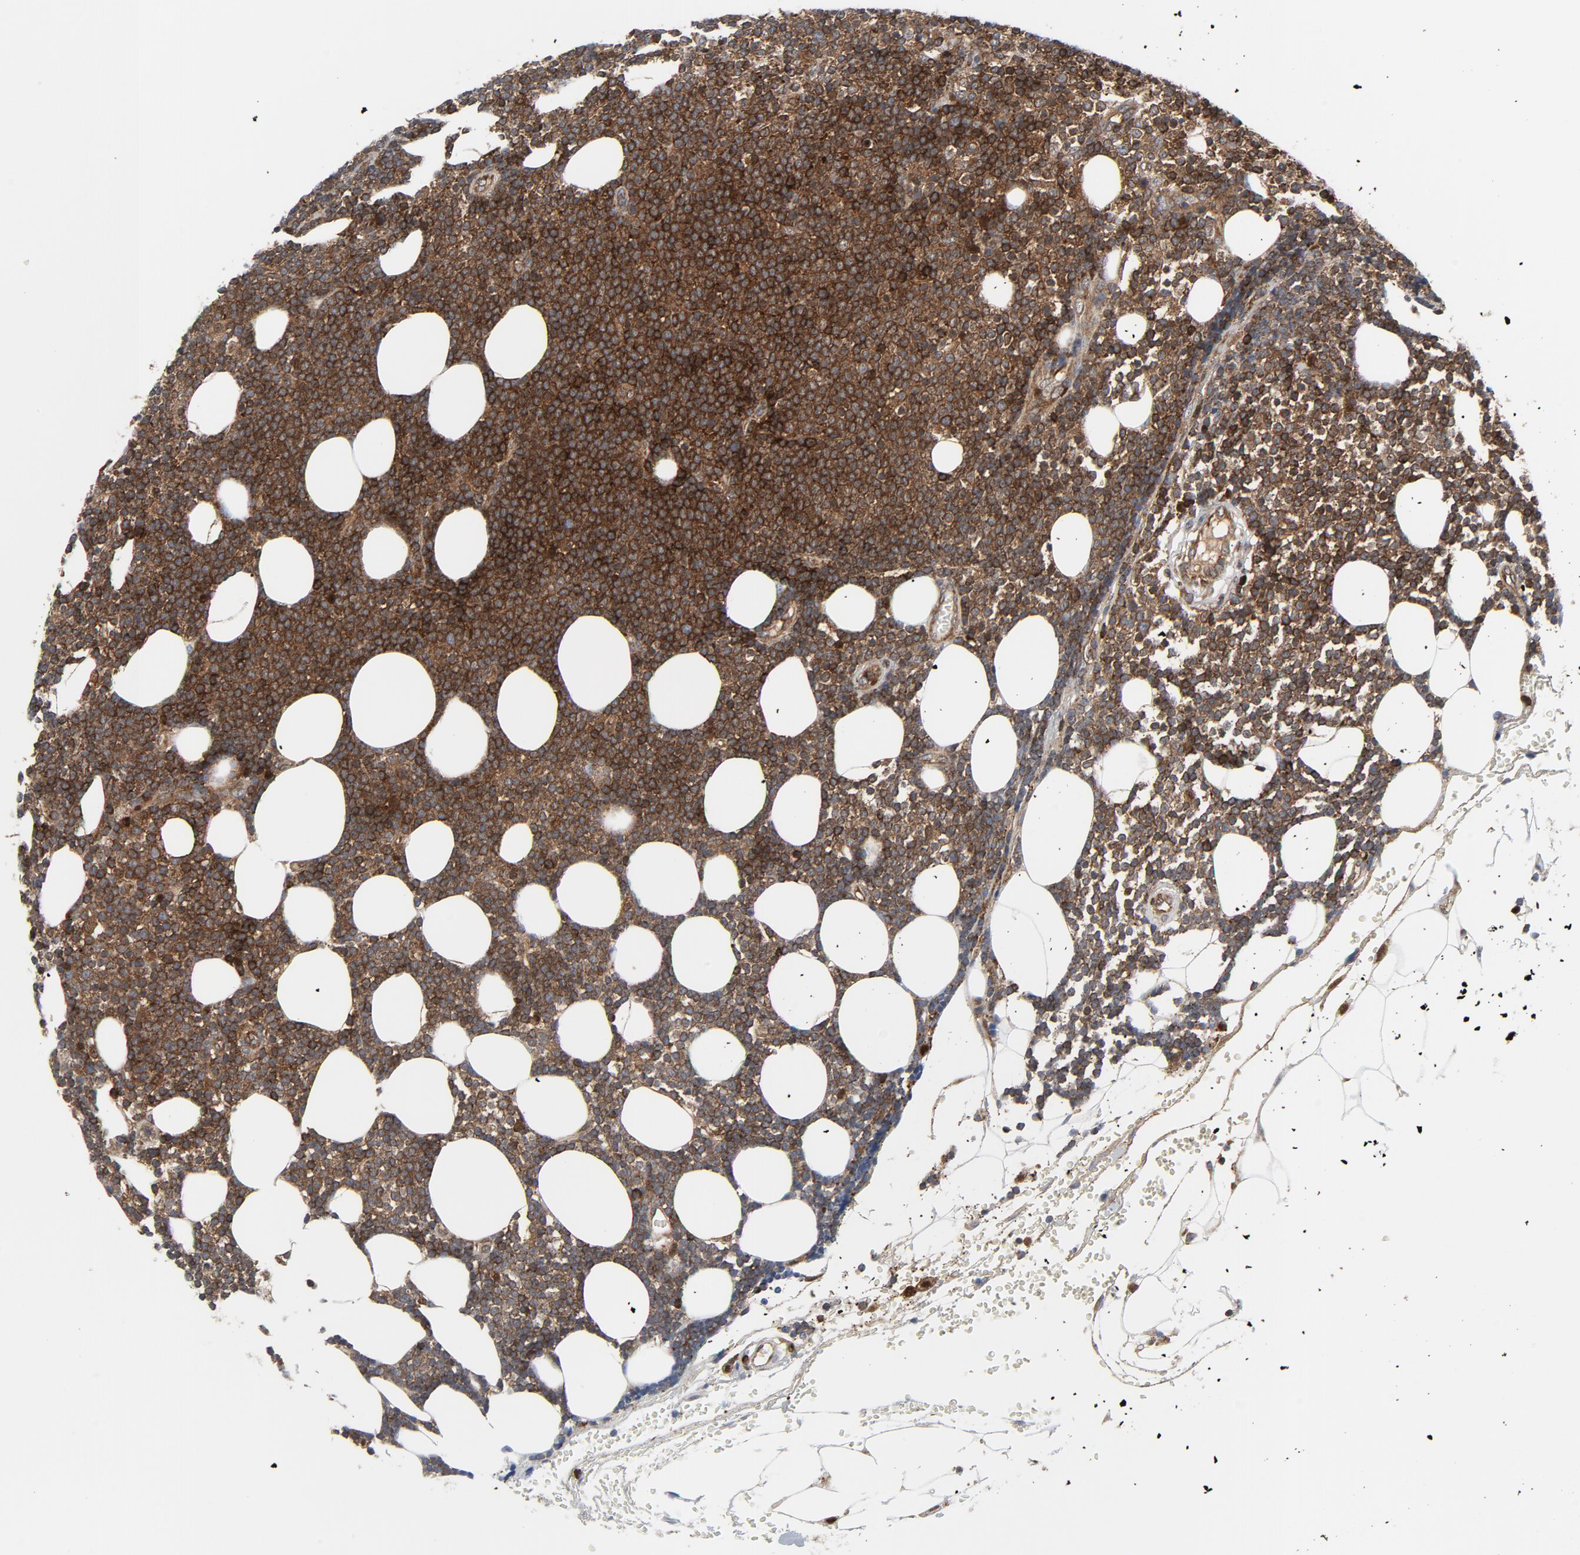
{"staining": {"intensity": "strong", "quantity": ">75%", "location": "cytoplasmic/membranous"}, "tissue": "lymphoma", "cell_type": "Tumor cells", "image_type": "cancer", "snomed": [{"axis": "morphology", "description": "Malignant lymphoma, non-Hodgkin's type, Low grade"}, {"axis": "topography", "description": "Soft tissue"}], "caption": "The histopathology image demonstrates immunohistochemical staining of lymphoma. There is strong cytoplasmic/membranous expression is present in about >75% of tumor cells.", "gene": "YES1", "patient": {"sex": "male", "age": 92}}